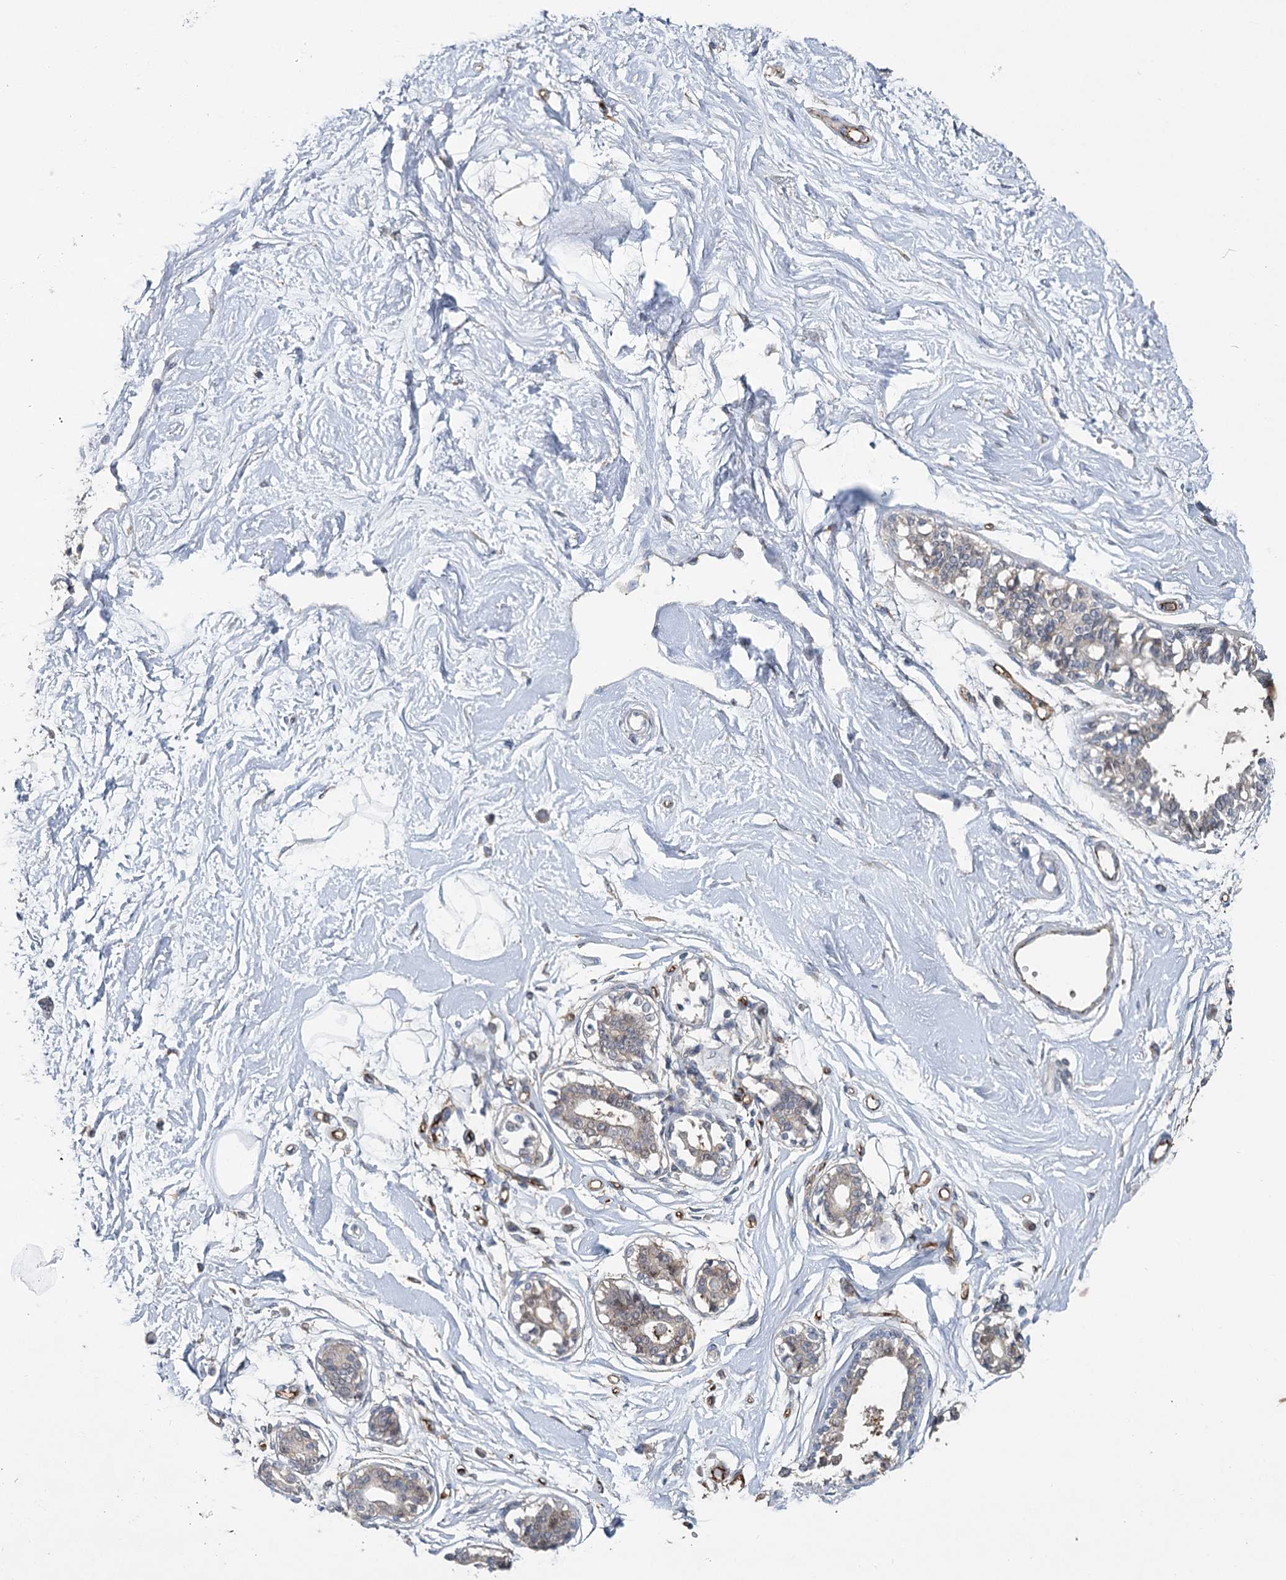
{"staining": {"intensity": "weak", "quantity": "<25%", "location": "cytoplasmic/membranous"}, "tissue": "breast", "cell_type": "Adipocytes", "image_type": "normal", "snomed": [{"axis": "morphology", "description": "Normal tissue, NOS"}, {"axis": "topography", "description": "Breast"}], "caption": "IHC of unremarkable breast reveals no staining in adipocytes.", "gene": "MAP3K13", "patient": {"sex": "female", "age": 45}}